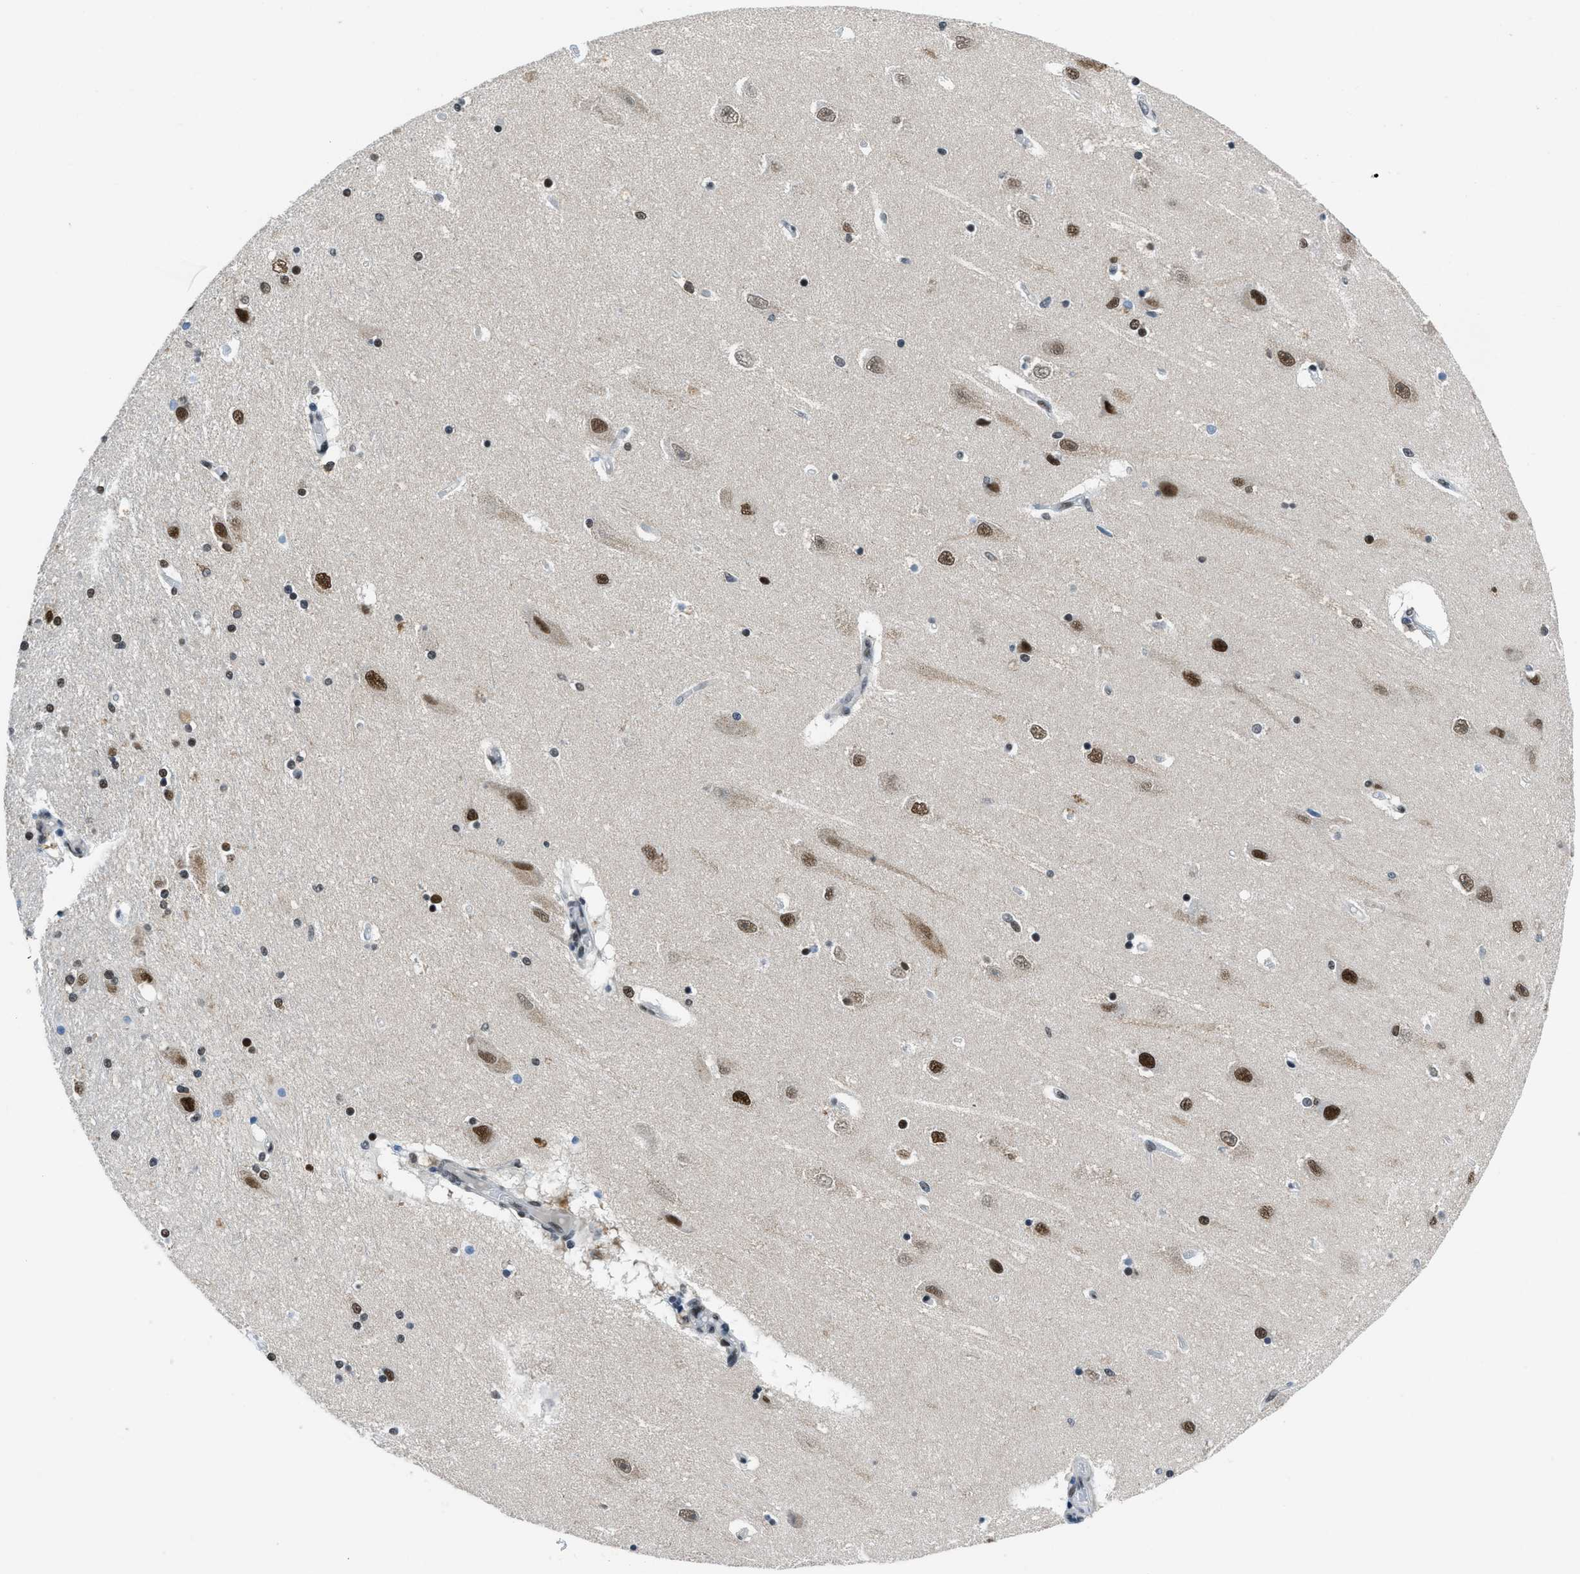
{"staining": {"intensity": "strong", "quantity": "25%-75%", "location": "nuclear"}, "tissue": "hippocampus", "cell_type": "Glial cells", "image_type": "normal", "snomed": [{"axis": "morphology", "description": "Normal tissue, NOS"}, {"axis": "topography", "description": "Hippocampus"}], "caption": "Glial cells exhibit high levels of strong nuclear expression in approximately 25%-75% of cells in unremarkable human hippocampus. The protein is stained brown, and the nuclei are stained in blue (DAB (3,3'-diaminobenzidine) IHC with brightfield microscopy, high magnification).", "gene": "GATAD2B", "patient": {"sex": "female", "age": 54}}